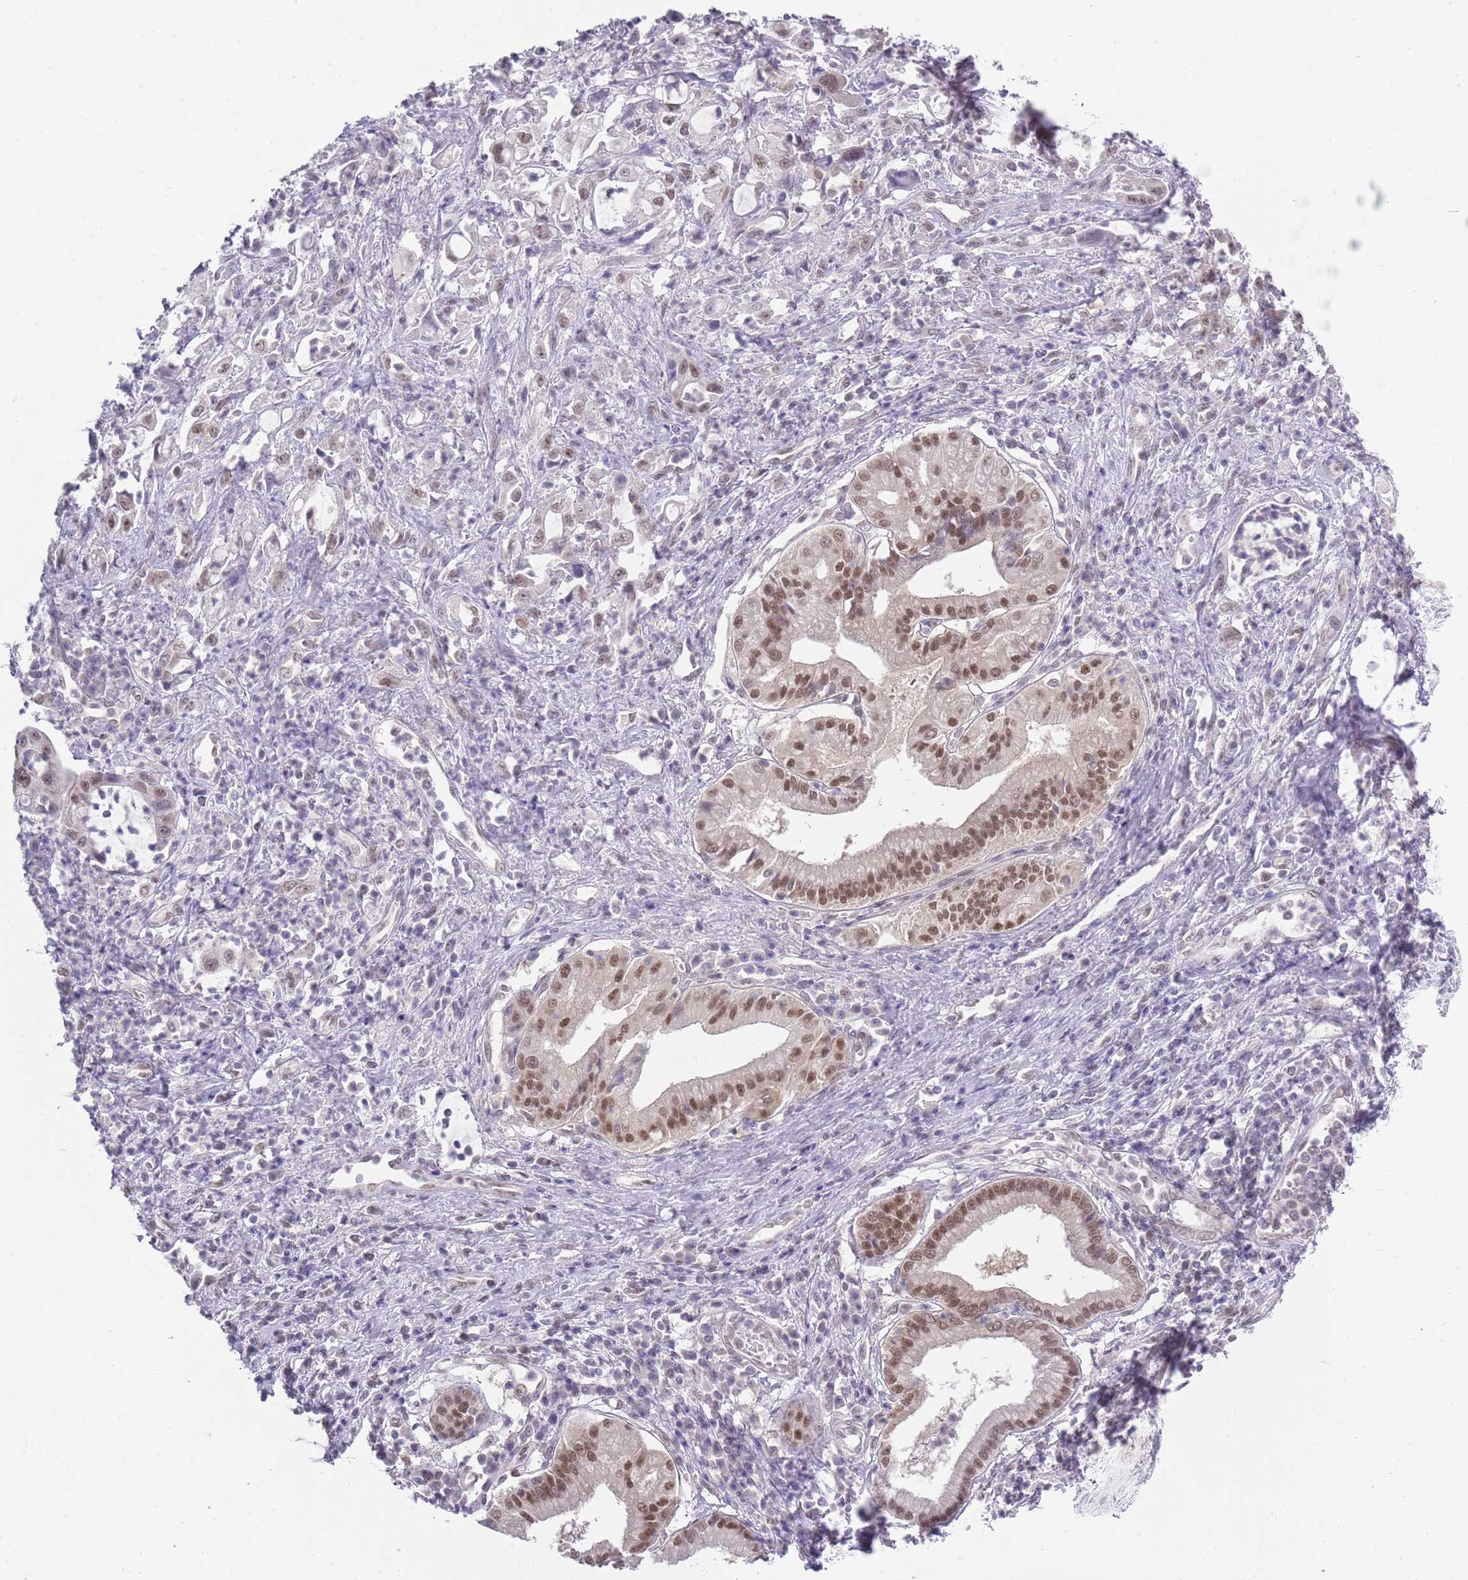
{"staining": {"intensity": "moderate", "quantity": "25%-75%", "location": "nuclear"}, "tissue": "pancreatic cancer", "cell_type": "Tumor cells", "image_type": "cancer", "snomed": [{"axis": "morphology", "description": "Adenocarcinoma, NOS"}, {"axis": "topography", "description": "Pancreas"}], "caption": "Moderate nuclear expression for a protein is identified in approximately 25%-75% of tumor cells of pancreatic adenocarcinoma using immunohistochemistry.", "gene": "SEPHS2", "patient": {"sex": "female", "age": 61}}